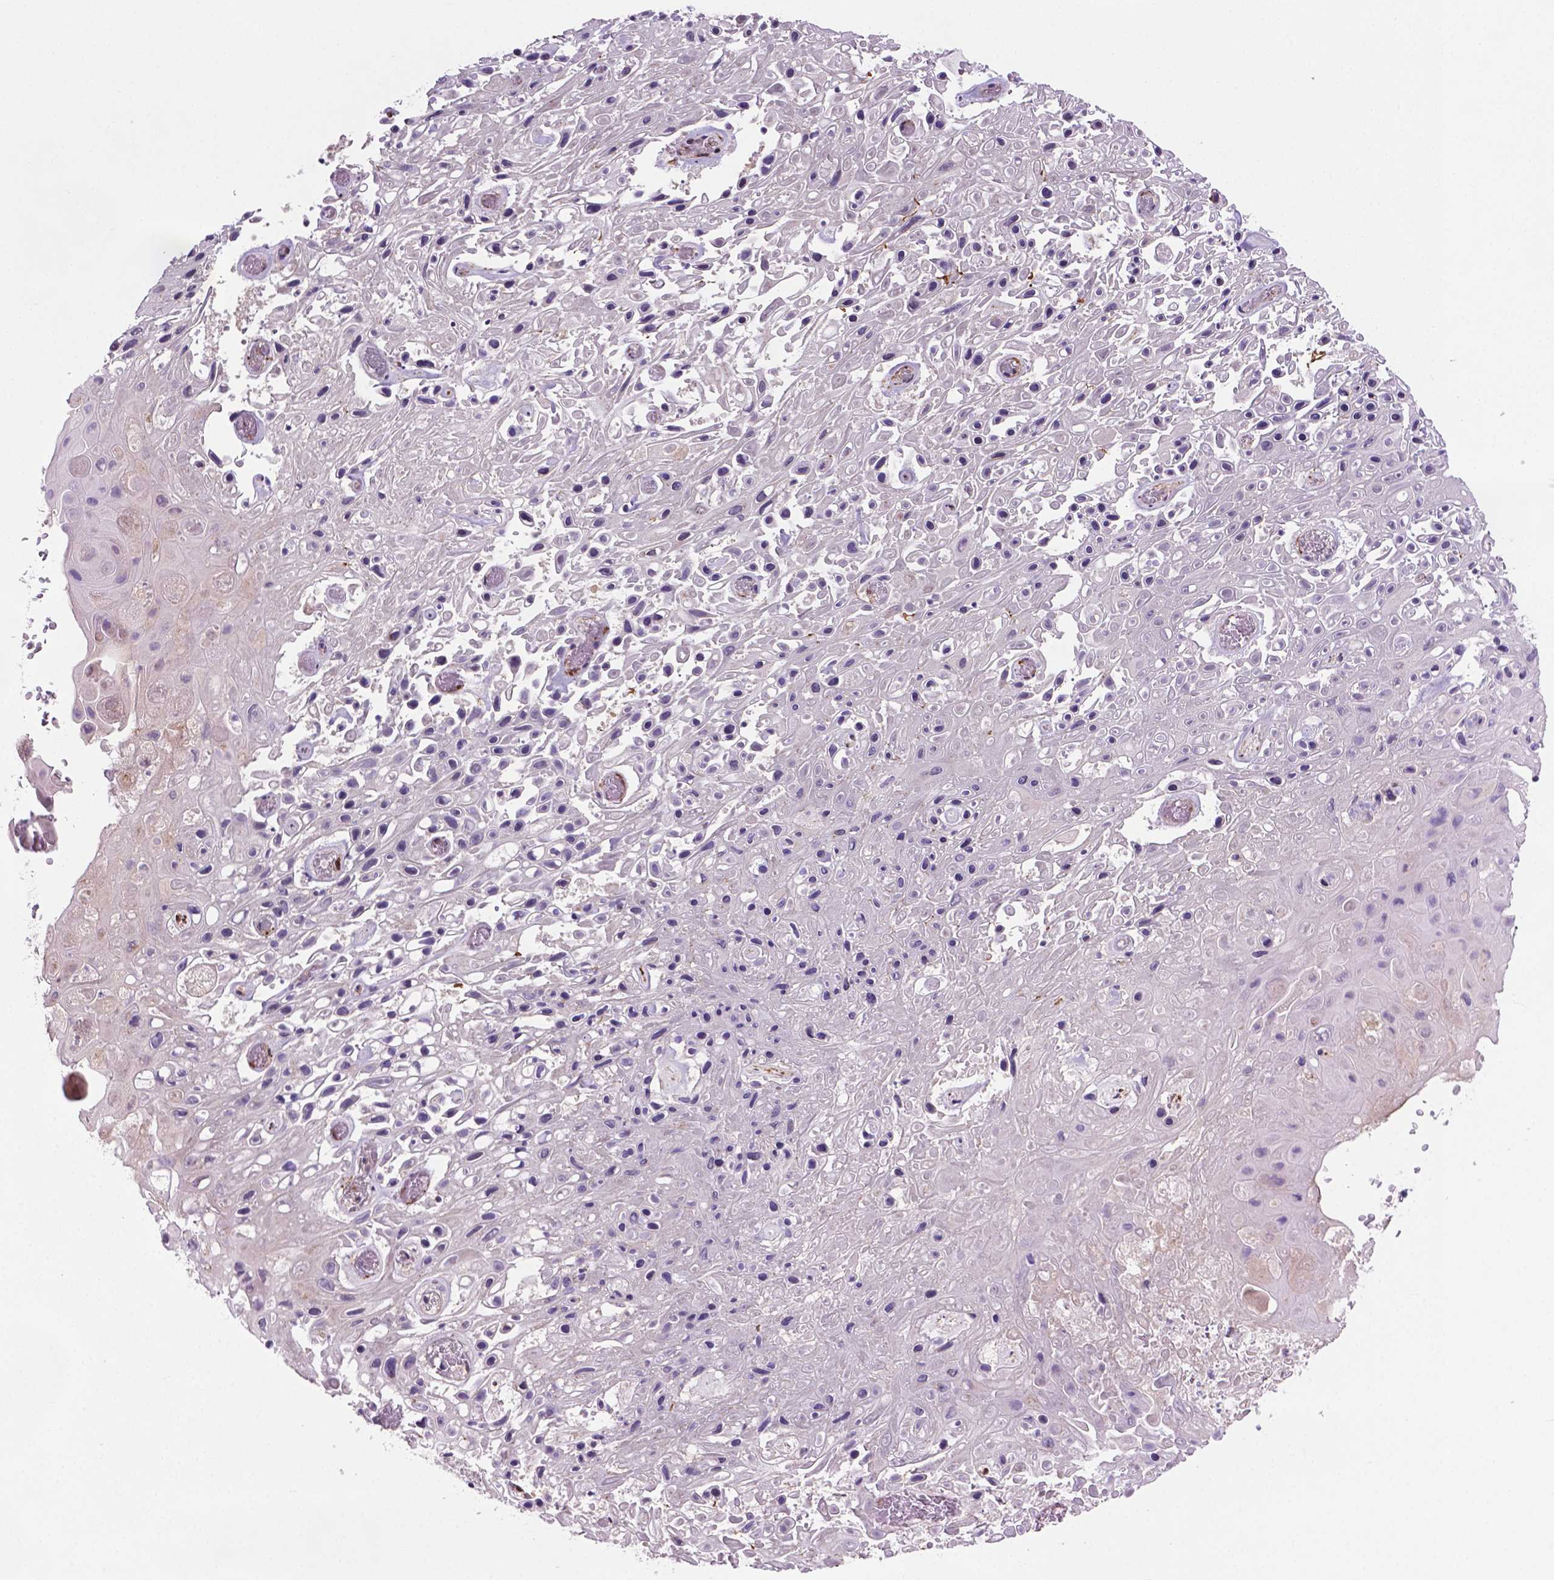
{"staining": {"intensity": "weak", "quantity": "<25%", "location": "nuclear"}, "tissue": "skin cancer", "cell_type": "Tumor cells", "image_type": "cancer", "snomed": [{"axis": "morphology", "description": "Squamous cell carcinoma, NOS"}, {"axis": "topography", "description": "Skin"}], "caption": "Squamous cell carcinoma (skin) was stained to show a protein in brown. There is no significant expression in tumor cells. Brightfield microscopy of immunohistochemistry stained with DAB (brown) and hematoxylin (blue), captured at high magnification.", "gene": "PHAX", "patient": {"sex": "male", "age": 82}}